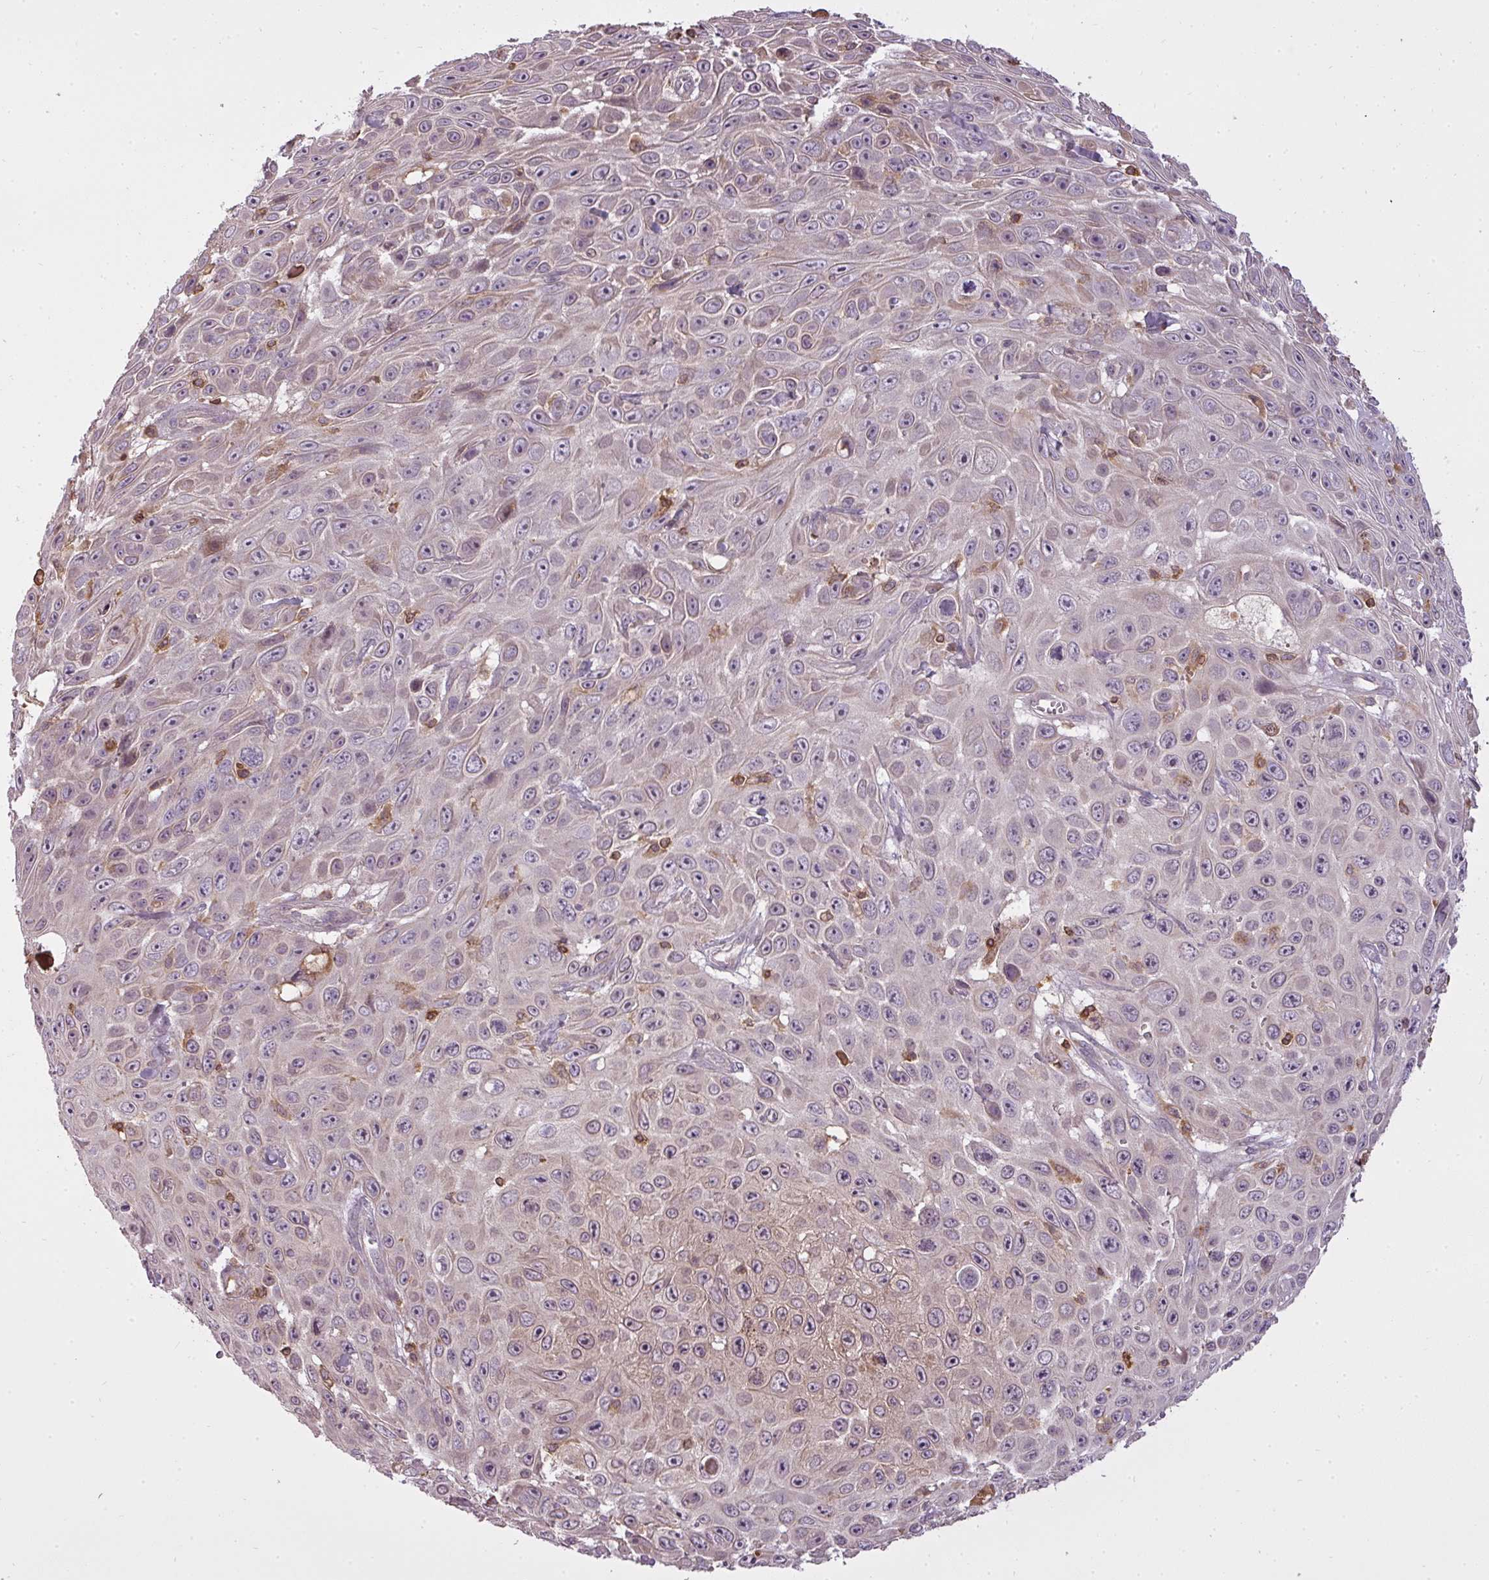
{"staining": {"intensity": "weak", "quantity": "25%-75%", "location": "cytoplasmic/membranous"}, "tissue": "skin cancer", "cell_type": "Tumor cells", "image_type": "cancer", "snomed": [{"axis": "morphology", "description": "Squamous cell carcinoma, NOS"}, {"axis": "topography", "description": "Skin"}], "caption": "IHC staining of skin cancer, which exhibits low levels of weak cytoplasmic/membranous staining in approximately 25%-75% of tumor cells indicating weak cytoplasmic/membranous protein positivity. The staining was performed using DAB (brown) for protein detection and nuclei were counterstained in hematoxylin (blue).", "gene": "STK4", "patient": {"sex": "male", "age": 82}}